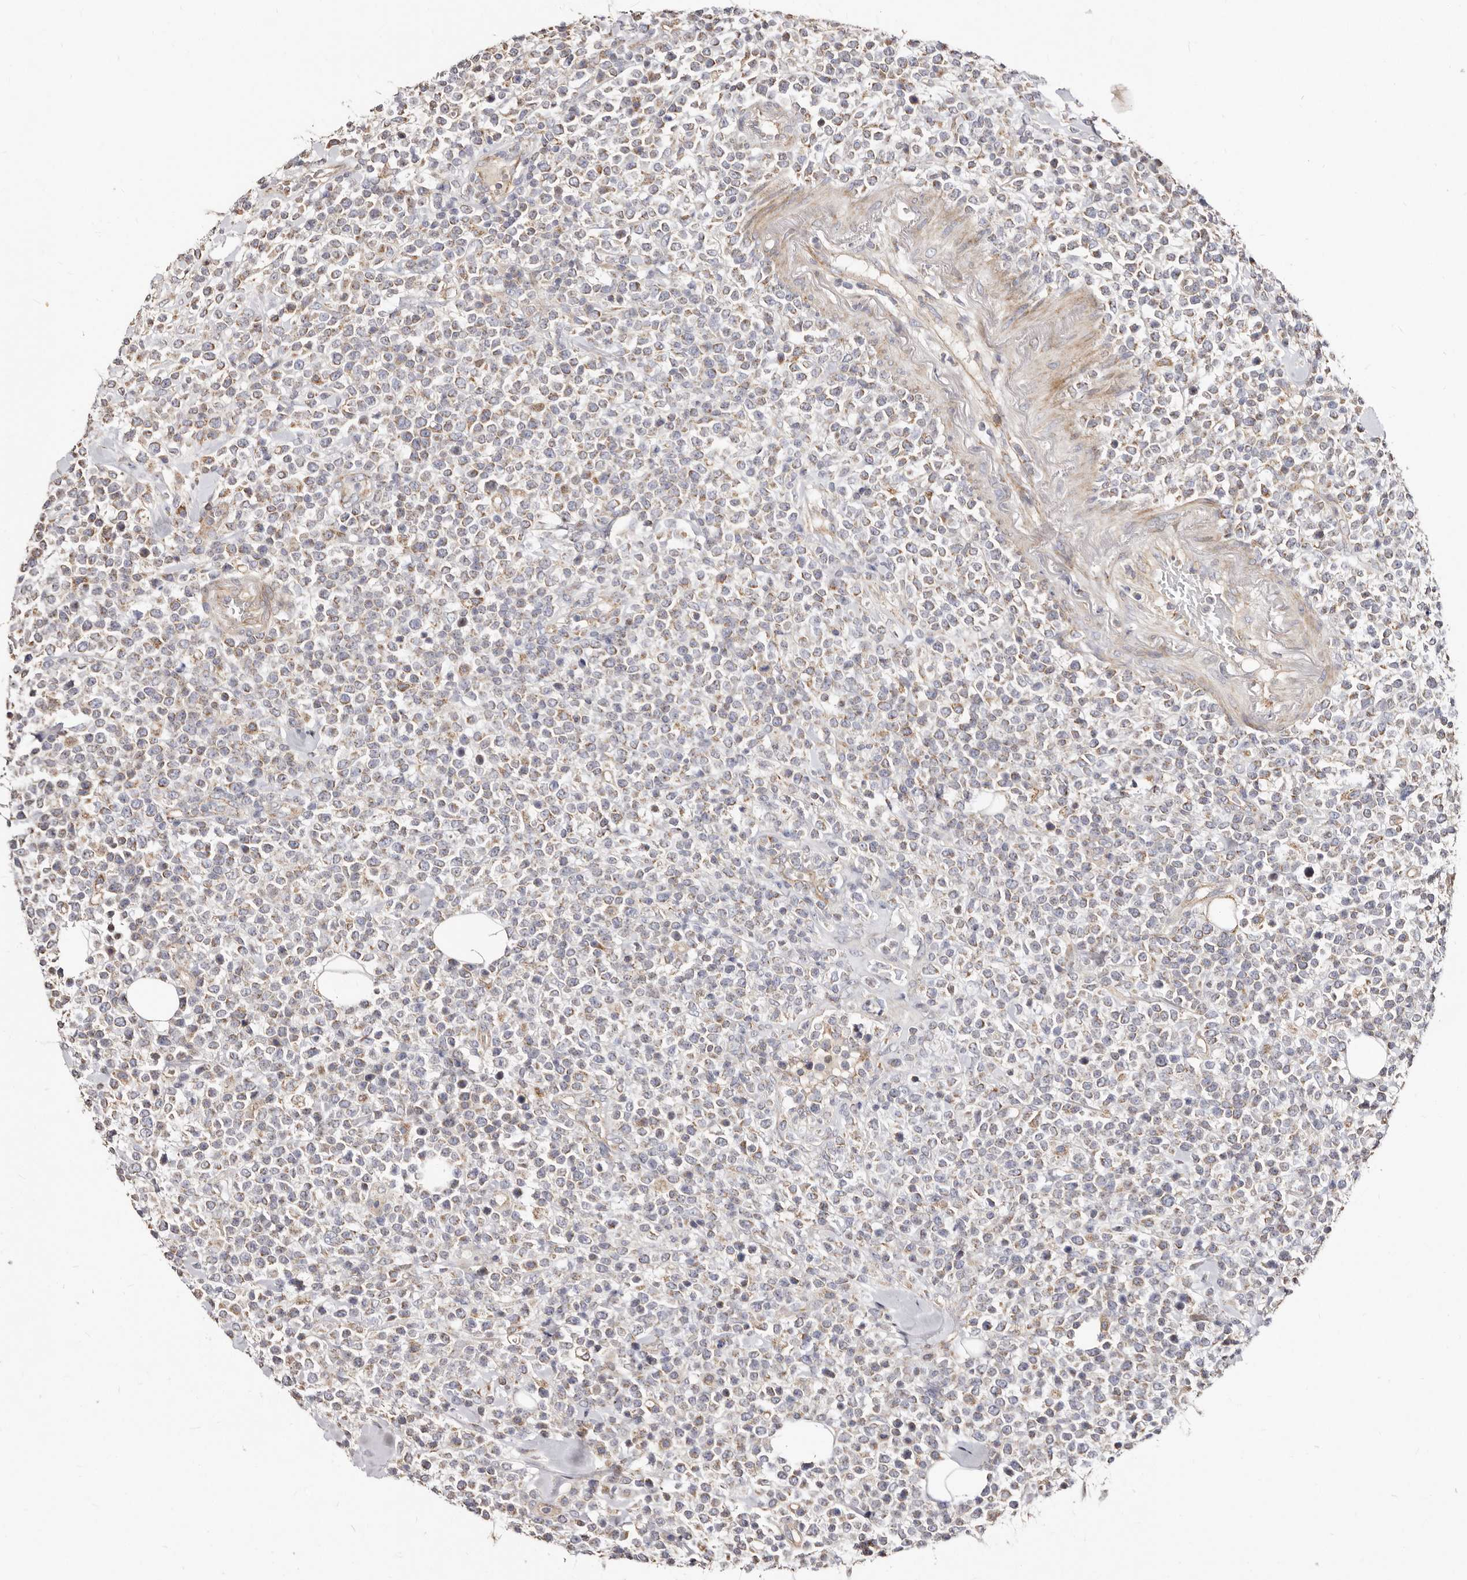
{"staining": {"intensity": "weak", "quantity": "<25%", "location": "cytoplasmic/membranous"}, "tissue": "lymphoma", "cell_type": "Tumor cells", "image_type": "cancer", "snomed": [{"axis": "morphology", "description": "Malignant lymphoma, non-Hodgkin's type, High grade"}, {"axis": "topography", "description": "Colon"}], "caption": "Immunohistochemical staining of human lymphoma displays no significant staining in tumor cells.", "gene": "BAIAP2L1", "patient": {"sex": "female", "age": 53}}